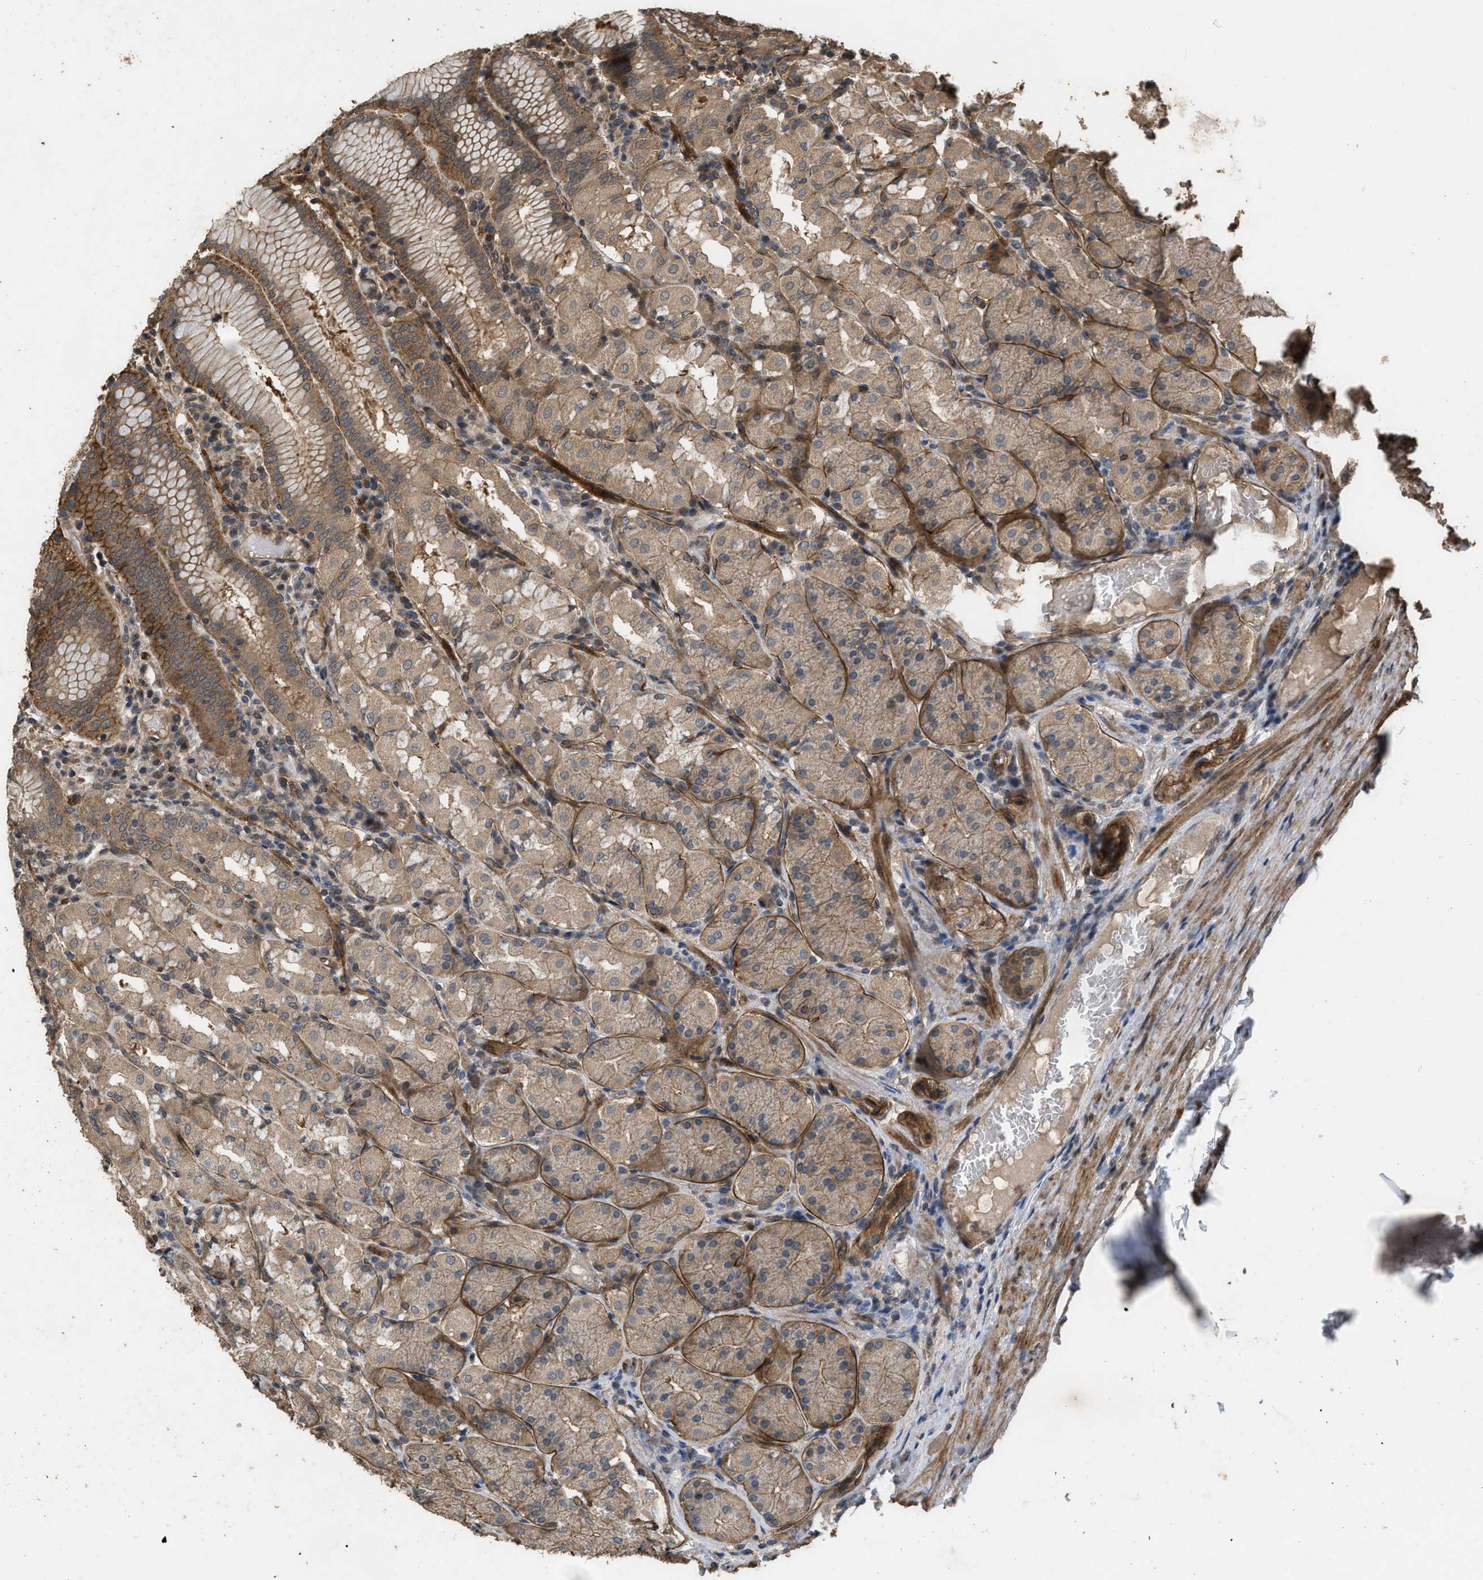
{"staining": {"intensity": "moderate", "quantity": ">75%", "location": "cytoplasmic/membranous"}, "tissue": "stomach", "cell_type": "Glandular cells", "image_type": "normal", "snomed": [{"axis": "morphology", "description": "Normal tissue, NOS"}, {"axis": "topography", "description": "Stomach"}, {"axis": "topography", "description": "Stomach, lower"}], "caption": "Protein expression analysis of unremarkable human stomach reveals moderate cytoplasmic/membranous expression in approximately >75% of glandular cells. The protein of interest is stained brown, and the nuclei are stained in blue (DAB IHC with brightfield microscopy, high magnification).", "gene": "UTRN", "patient": {"sex": "female", "age": 56}}